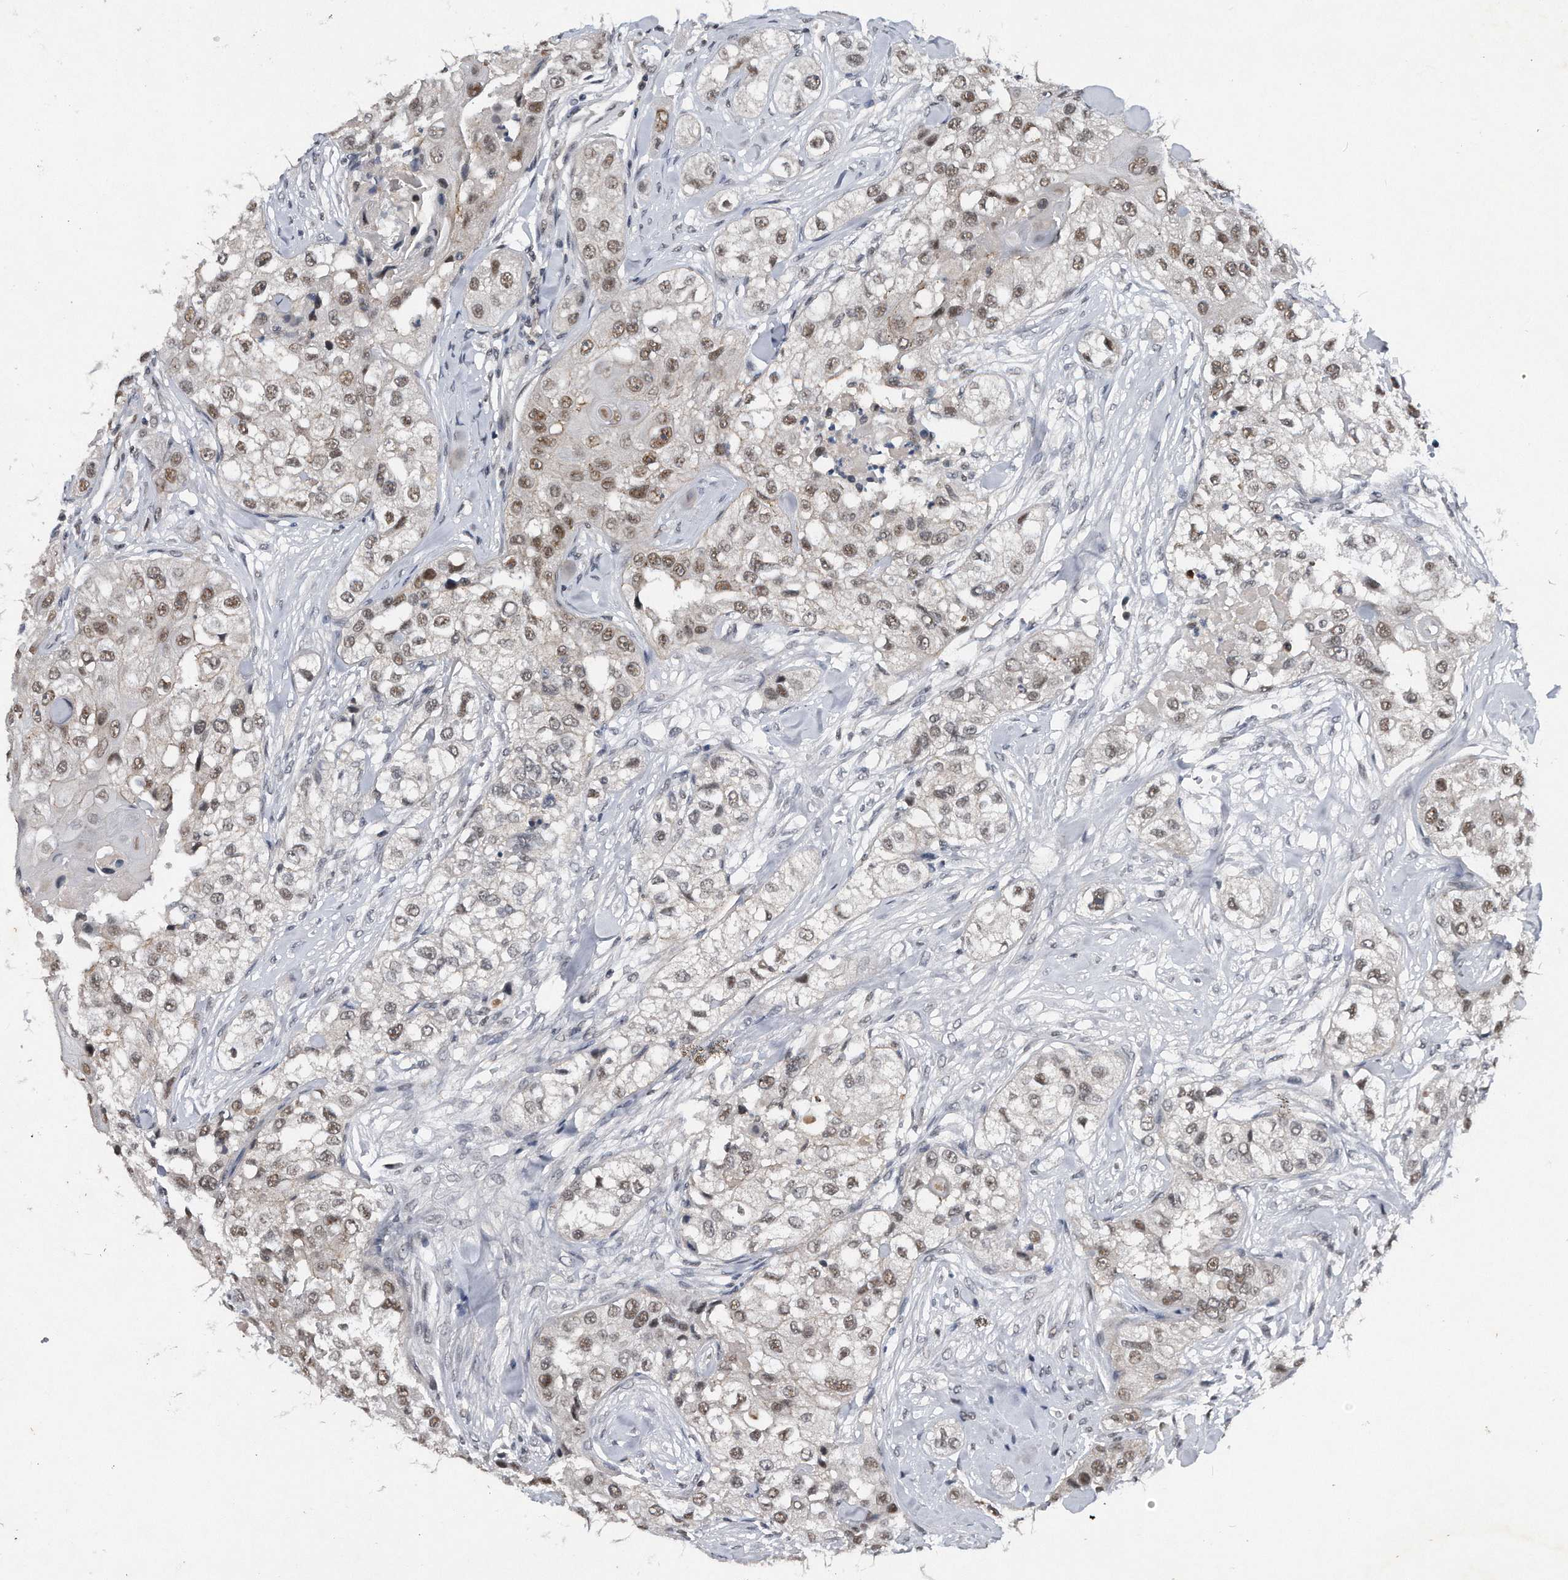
{"staining": {"intensity": "moderate", "quantity": "25%-75%", "location": "nuclear"}, "tissue": "head and neck cancer", "cell_type": "Tumor cells", "image_type": "cancer", "snomed": [{"axis": "morphology", "description": "Normal tissue, NOS"}, {"axis": "morphology", "description": "Squamous cell carcinoma, NOS"}, {"axis": "topography", "description": "Skeletal muscle"}, {"axis": "topography", "description": "Head-Neck"}], "caption": "Human head and neck squamous cell carcinoma stained with a brown dye demonstrates moderate nuclear positive expression in about 25%-75% of tumor cells.", "gene": "VIRMA", "patient": {"sex": "male", "age": 51}}